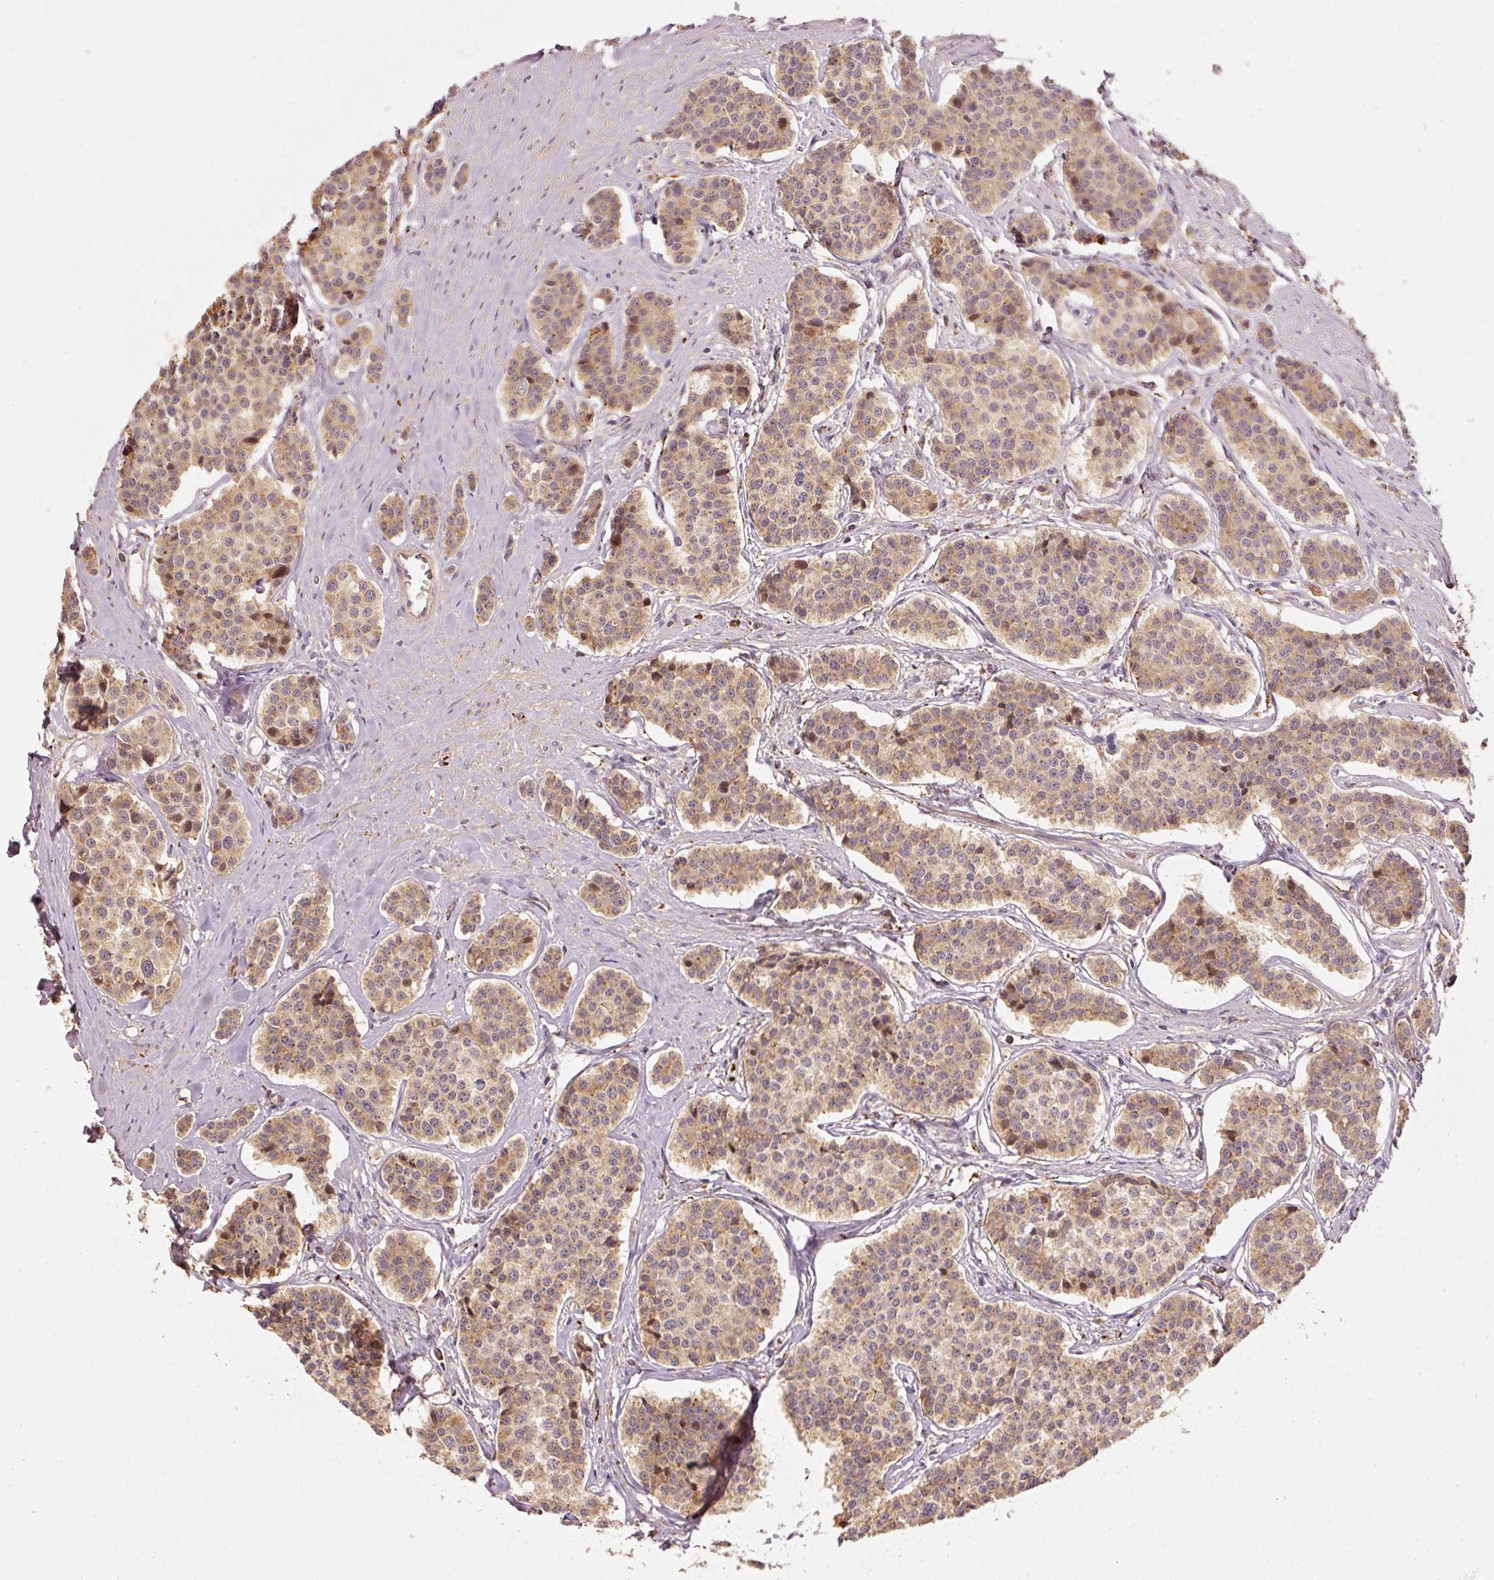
{"staining": {"intensity": "moderate", "quantity": ">75%", "location": "cytoplasmic/membranous"}, "tissue": "carcinoid", "cell_type": "Tumor cells", "image_type": "cancer", "snomed": [{"axis": "morphology", "description": "Carcinoid, malignant, NOS"}, {"axis": "topography", "description": "Small intestine"}], "caption": "Moderate cytoplasmic/membranous staining is appreciated in about >75% of tumor cells in carcinoid (malignant).", "gene": "MTHFD1L", "patient": {"sex": "male", "age": 60}}